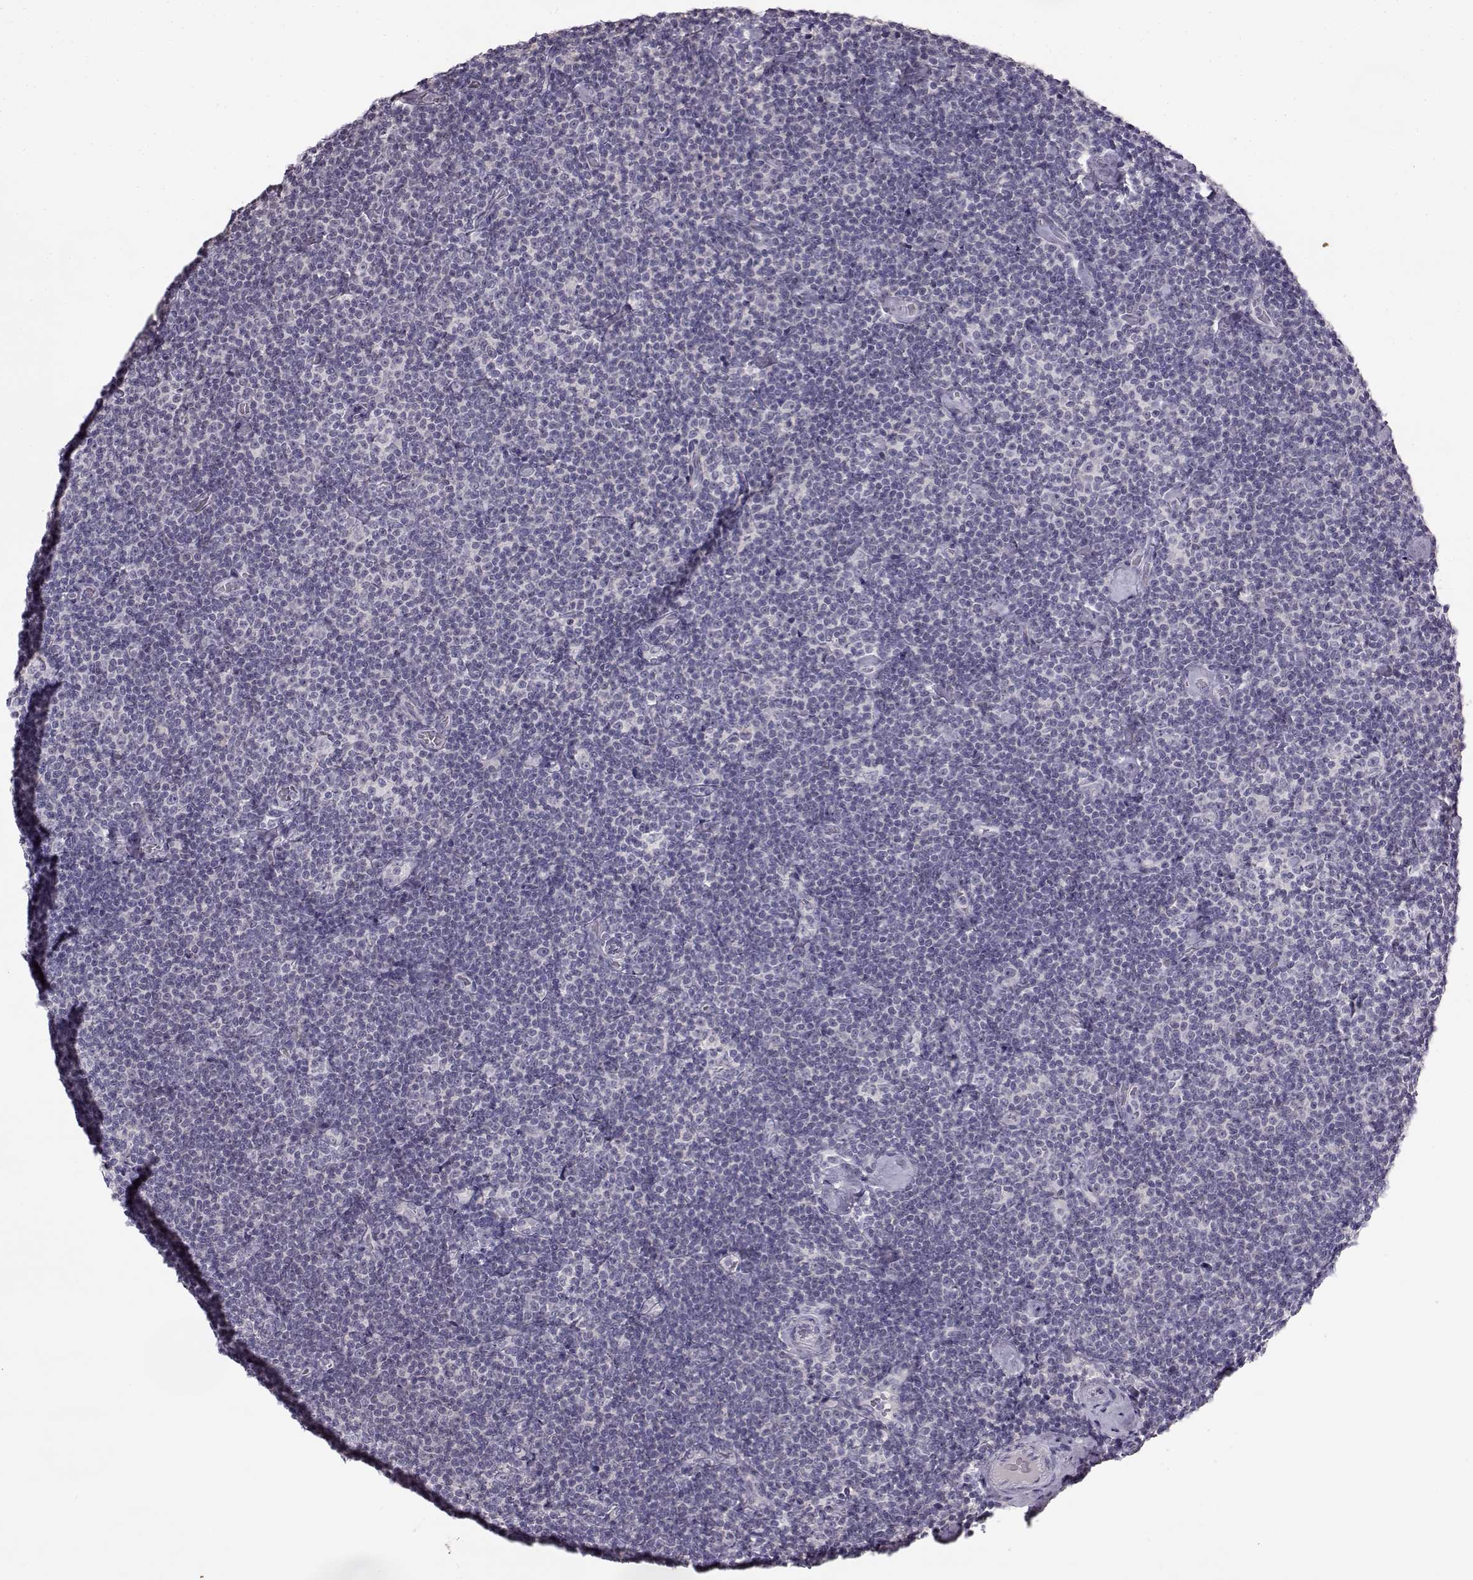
{"staining": {"intensity": "negative", "quantity": "none", "location": "none"}, "tissue": "lymphoma", "cell_type": "Tumor cells", "image_type": "cancer", "snomed": [{"axis": "morphology", "description": "Malignant lymphoma, non-Hodgkin's type, Low grade"}, {"axis": "topography", "description": "Lymph node"}], "caption": "Immunohistochemistry (IHC) photomicrograph of neoplastic tissue: low-grade malignant lymphoma, non-Hodgkin's type stained with DAB shows no significant protein staining in tumor cells.", "gene": "SPAG17", "patient": {"sex": "male", "age": 81}}